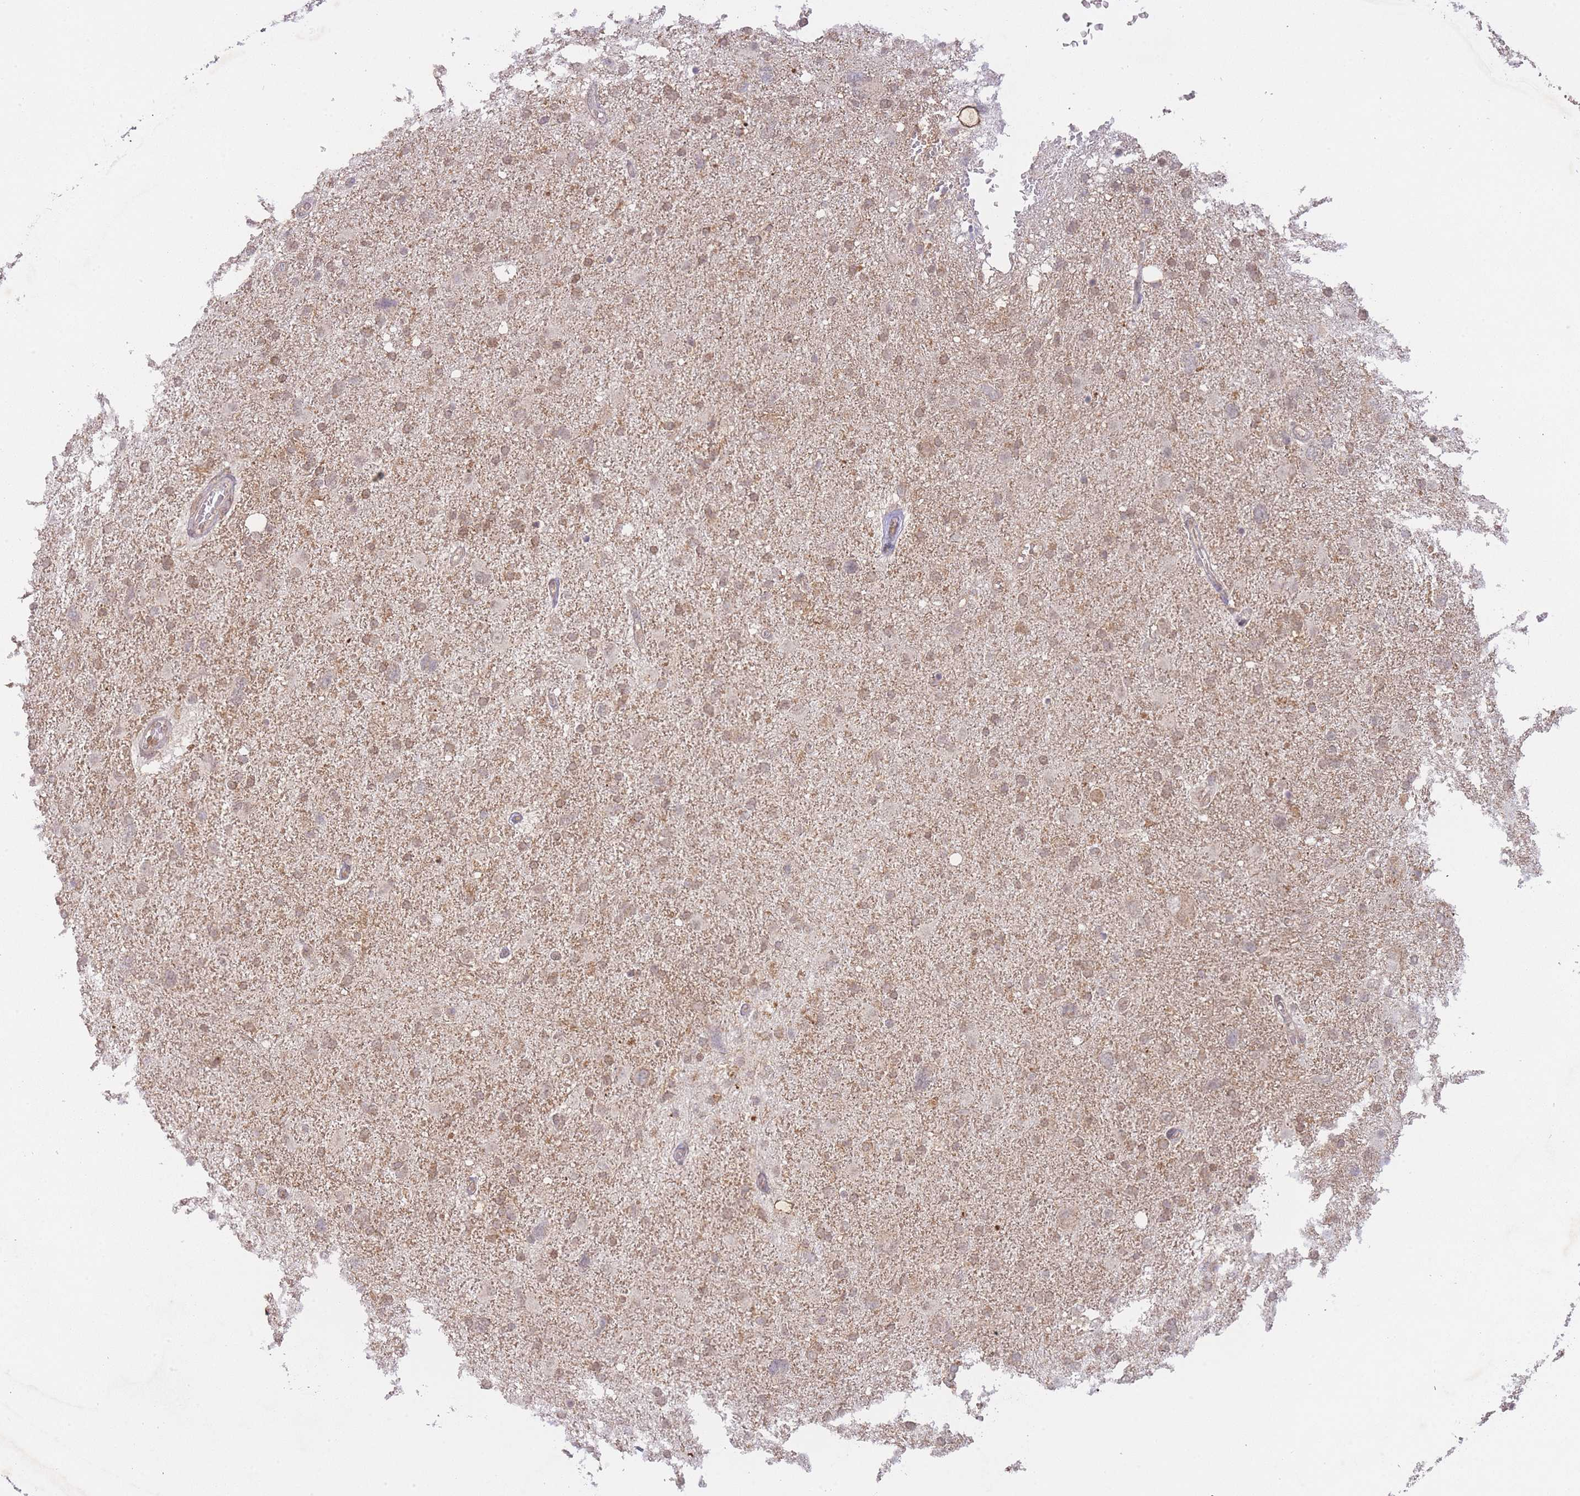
{"staining": {"intensity": "weak", "quantity": ">75%", "location": "cytoplasmic/membranous,nuclear"}, "tissue": "glioma", "cell_type": "Tumor cells", "image_type": "cancer", "snomed": [{"axis": "morphology", "description": "Glioma, malignant, High grade"}, {"axis": "topography", "description": "Brain"}], "caption": "Malignant glioma (high-grade) stained with DAB immunohistochemistry displays low levels of weak cytoplasmic/membranous and nuclear positivity in approximately >75% of tumor cells. (Brightfield microscopy of DAB IHC at high magnification).", "gene": "RNF144B", "patient": {"sex": "male", "age": 61}}